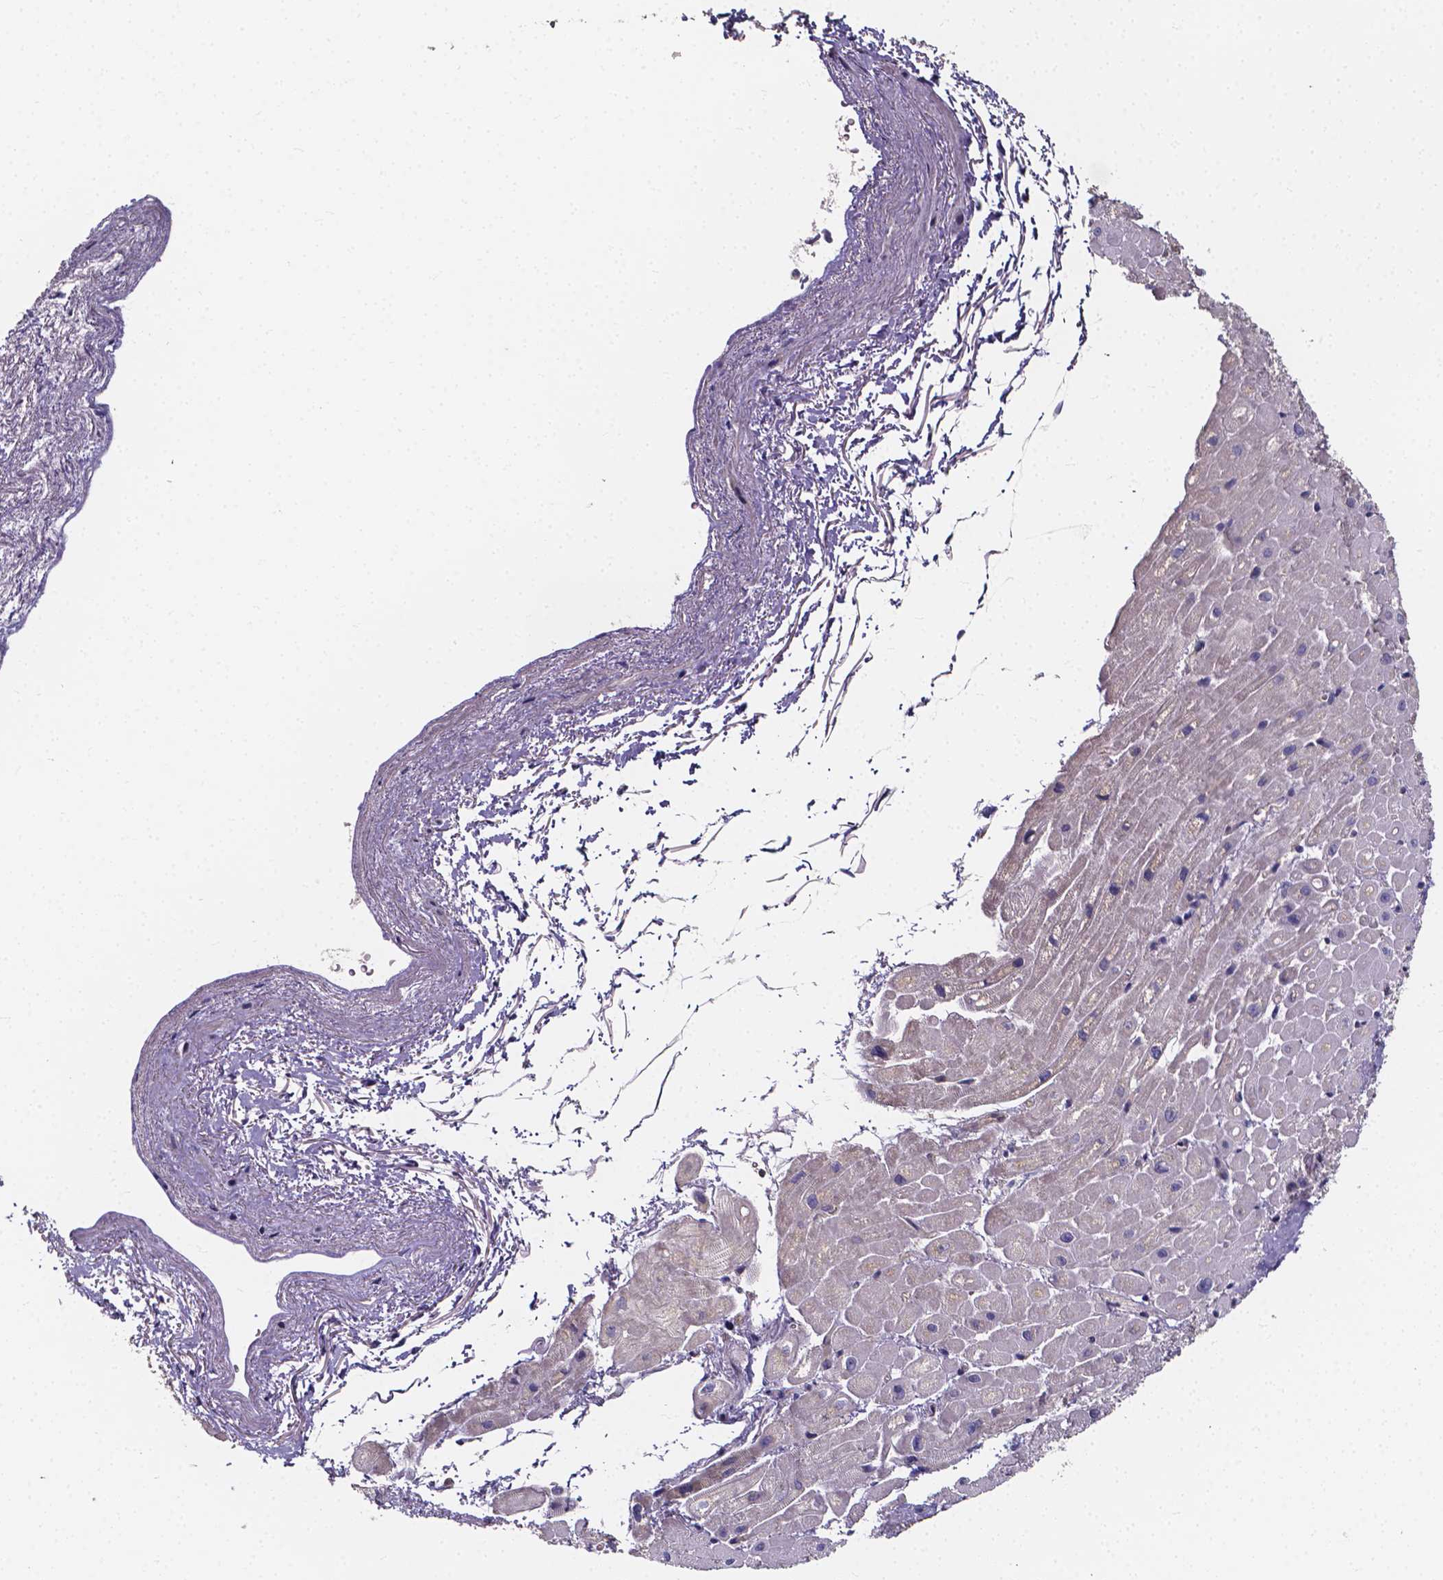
{"staining": {"intensity": "weak", "quantity": "<25%", "location": "cytoplasmic/membranous"}, "tissue": "heart muscle", "cell_type": "Cardiomyocytes", "image_type": "normal", "snomed": [{"axis": "morphology", "description": "Normal tissue, NOS"}, {"axis": "topography", "description": "Heart"}], "caption": "Immunohistochemistry (IHC) of normal human heart muscle demonstrates no positivity in cardiomyocytes.", "gene": "THEMIS", "patient": {"sex": "male", "age": 62}}